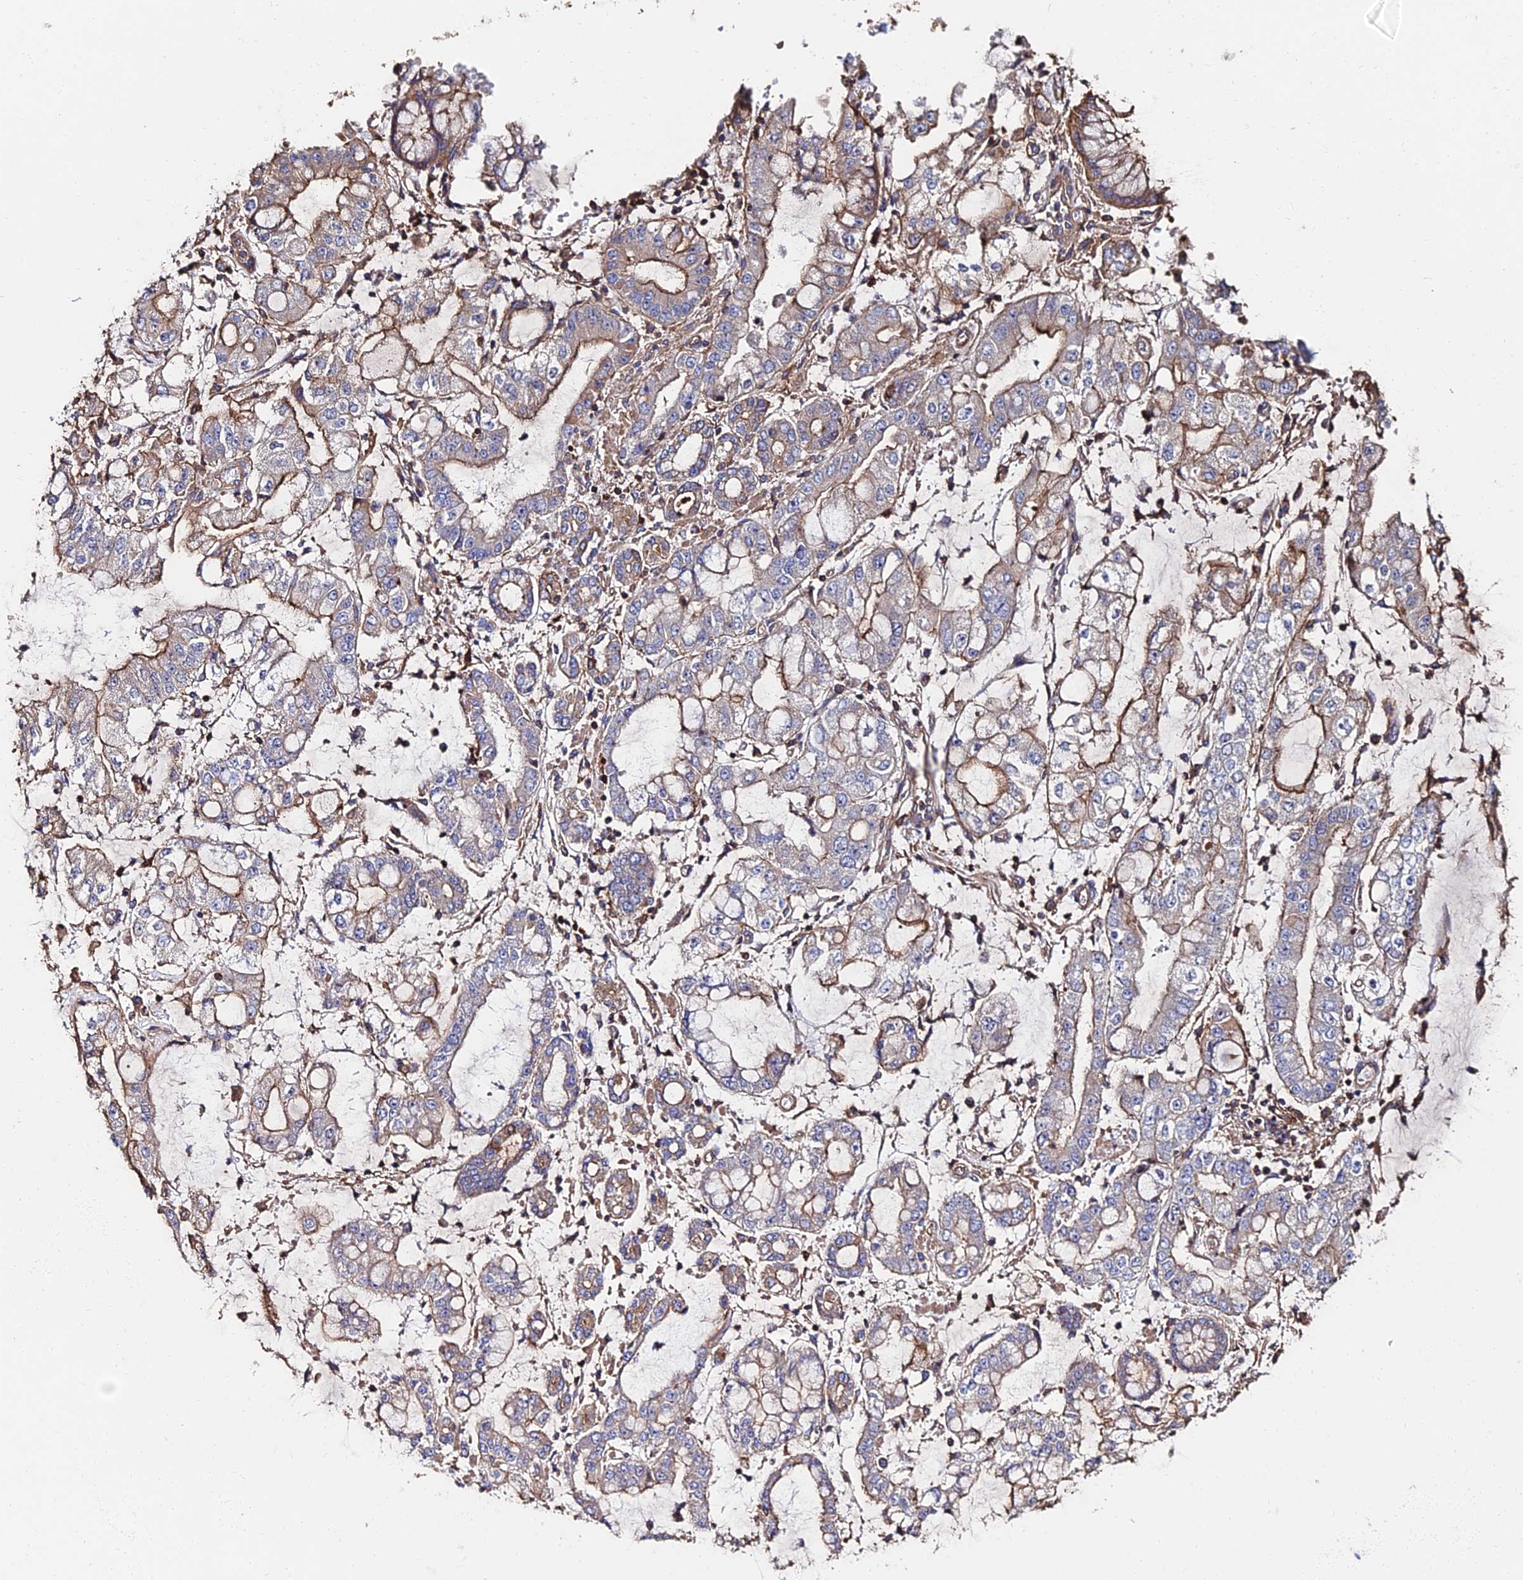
{"staining": {"intensity": "moderate", "quantity": "<25%", "location": "cytoplasmic/membranous"}, "tissue": "stomach cancer", "cell_type": "Tumor cells", "image_type": "cancer", "snomed": [{"axis": "morphology", "description": "Adenocarcinoma, NOS"}, {"axis": "topography", "description": "Stomach"}], "caption": "High-magnification brightfield microscopy of stomach adenocarcinoma stained with DAB (brown) and counterstained with hematoxylin (blue). tumor cells exhibit moderate cytoplasmic/membranous staining is present in approximately<25% of cells.", "gene": "EXT1", "patient": {"sex": "male", "age": 76}}